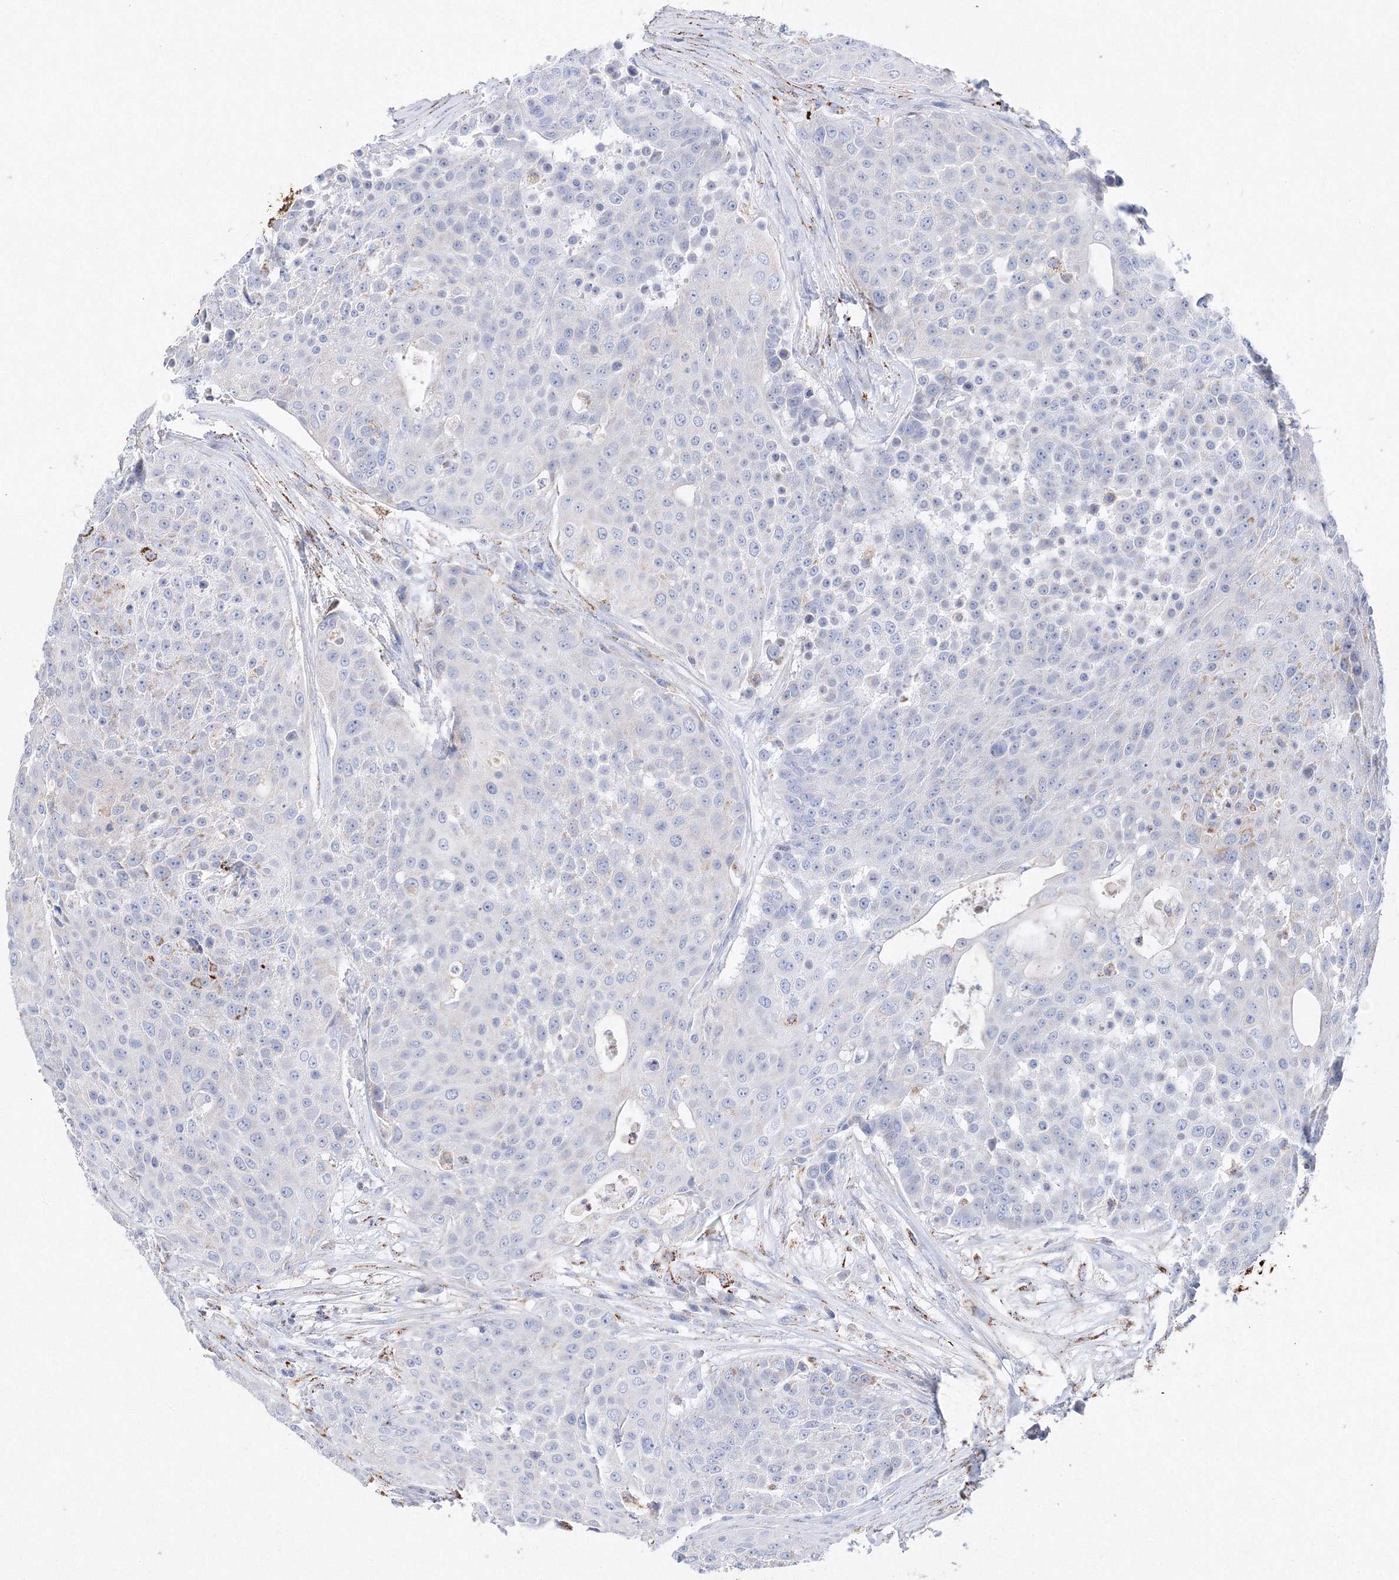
{"staining": {"intensity": "negative", "quantity": "none", "location": "none"}, "tissue": "urothelial cancer", "cell_type": "Tumor cells", "image_type": "cancer", "snomed": [{"axis": "morphology", "description": "Urothelial carcinoma, High grade"}, {"axis": "topography", "description": "Urinary bladder"}], "caption": "Human high-grade urothelial carcinoma stained for a protein using immunohistochemistry displays no positivity in tumor cells.", "gene": "MERTK", "patient": {"sex": "female", "age": 63}}